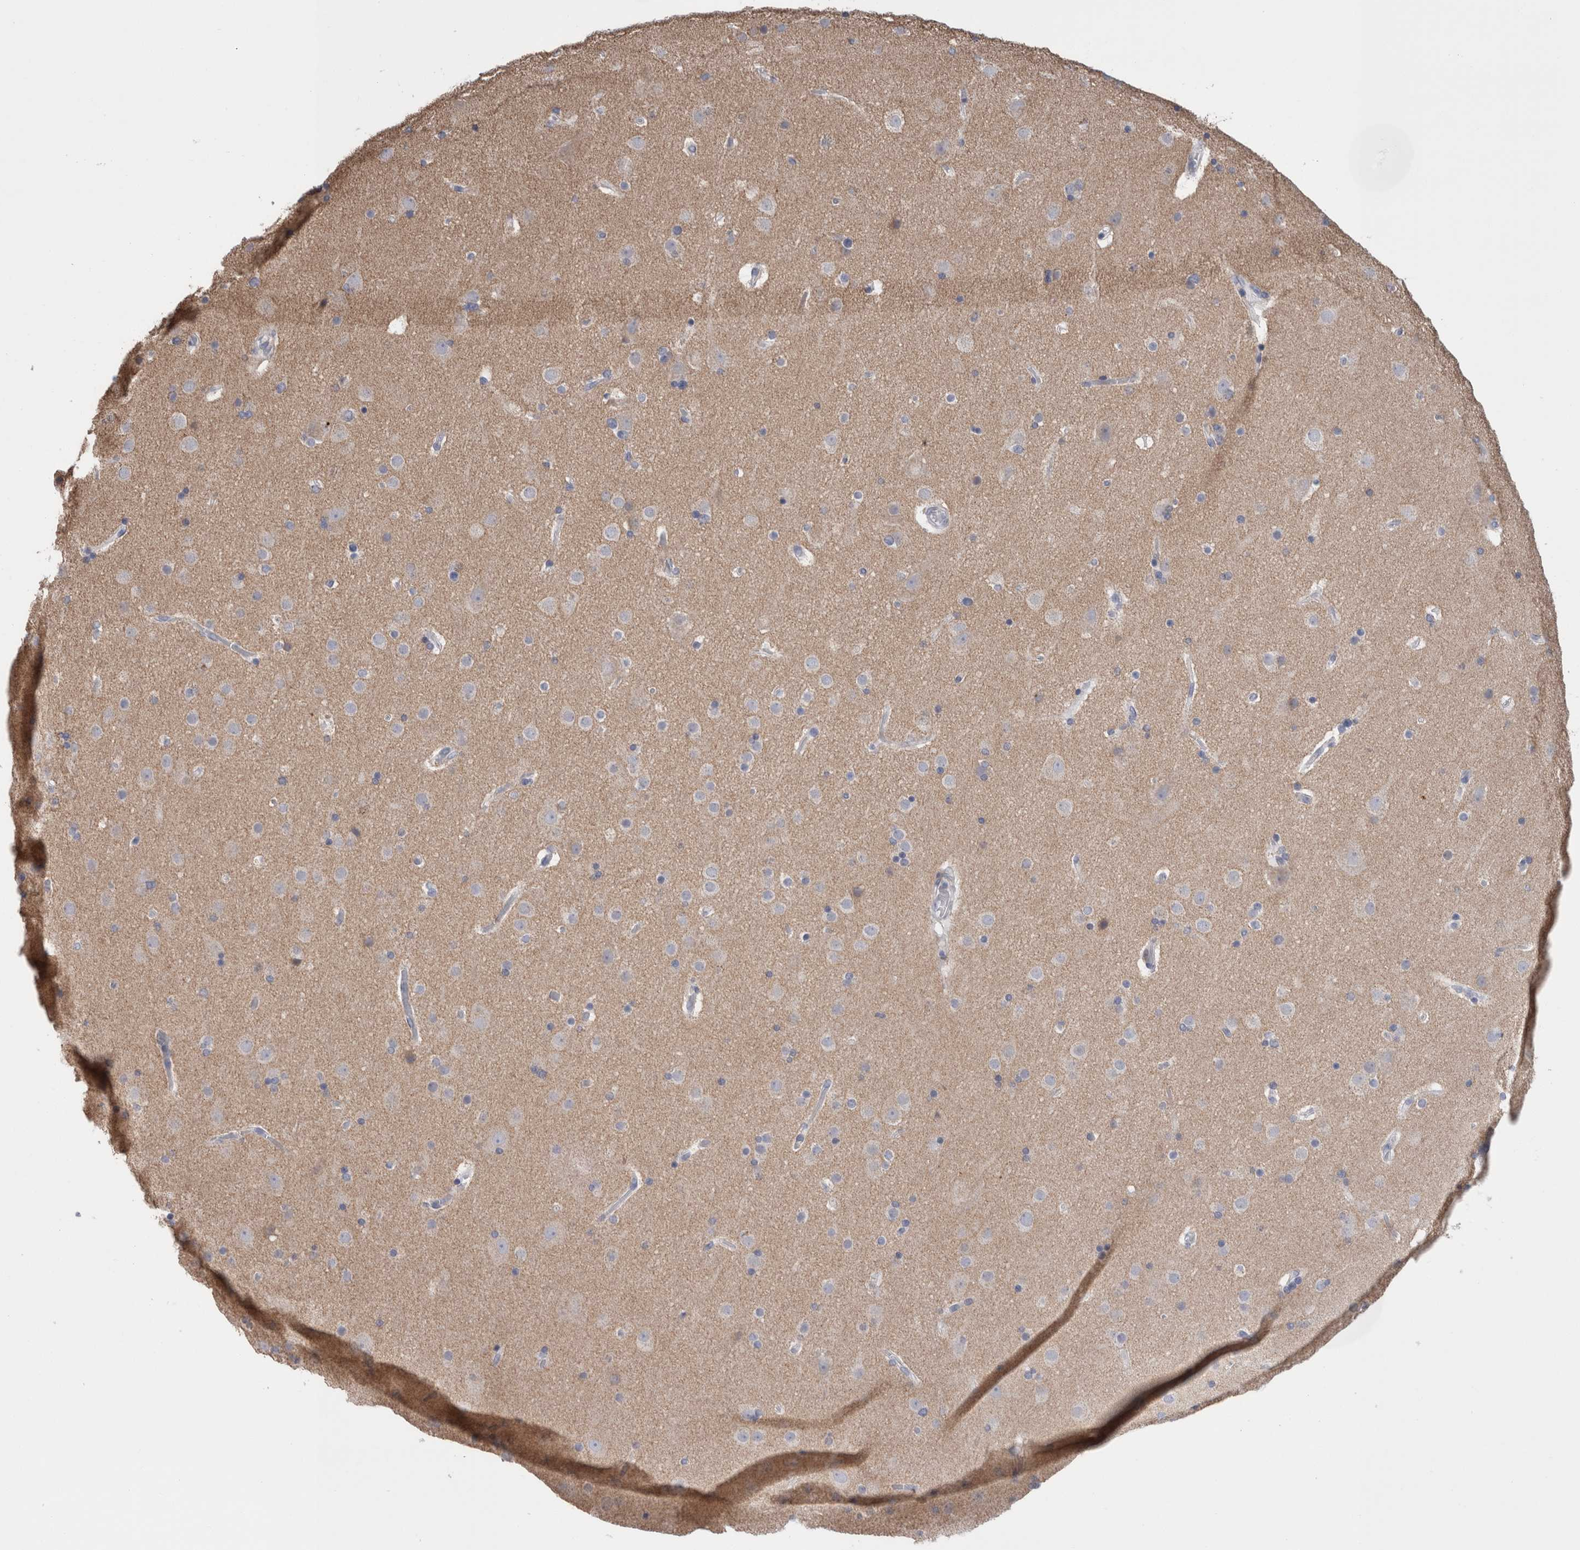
{"staining": {"intensity": "negative", "quantity": "none", "location": "none"}, "tissue": "cerebral cortex", "cell_type": "Endothelial cells", "image_type": "normal", "snomed": [{"axis": "morphology", "description": "Normal tissue, NOS"}, {"axis": "topography", "description": "Cerebral cortex"}], "caption": "Endothelial cells show no significant protein expression in normal cerebral cortex. (Brightfield microscopy of DAB IHC at high magnification).", "gene": "GDAP1", "patient": {"sex": "male", "age": 57}}